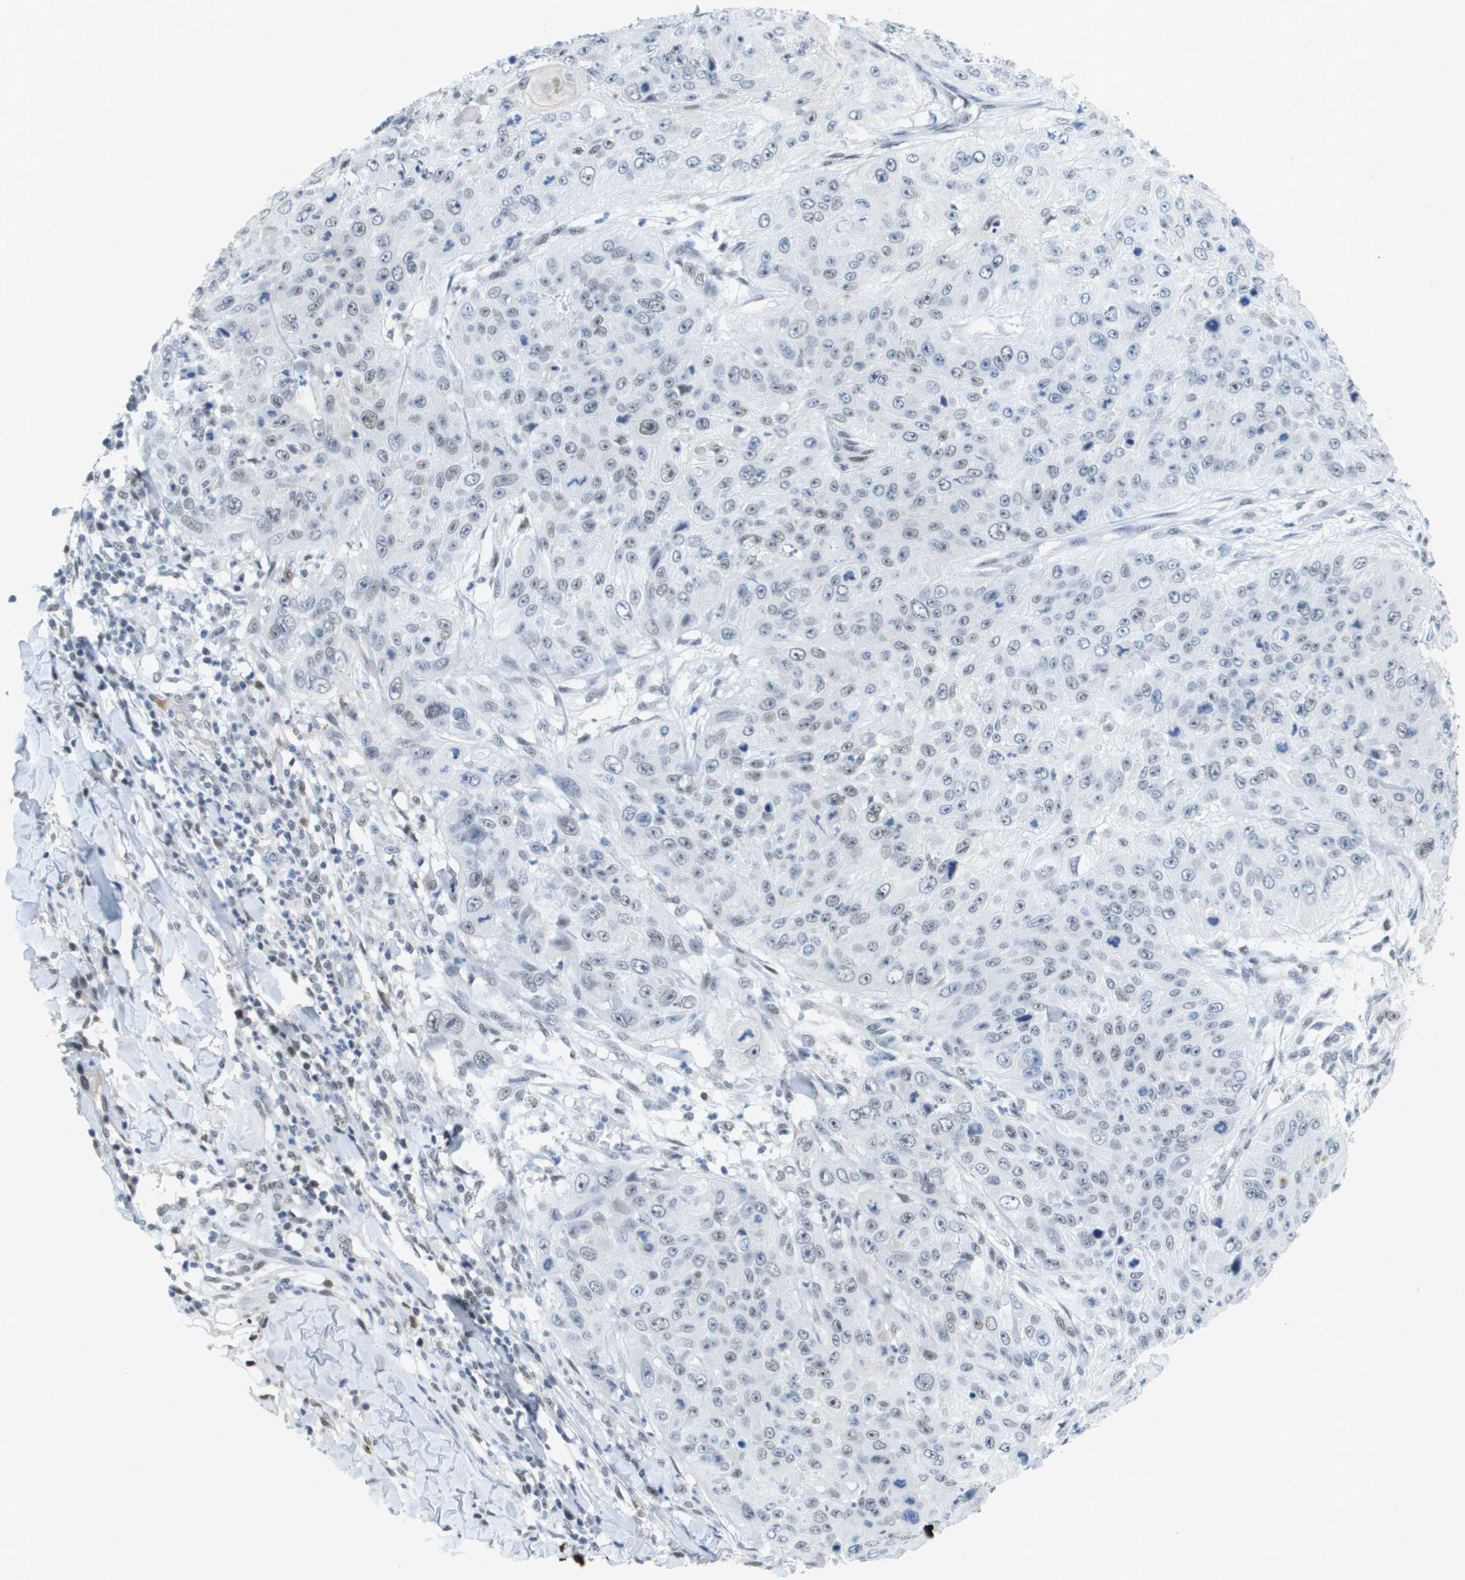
{"staining": {"intensity": "negative", "quantity": "none", "location": "none"}, "tissue": "skin cancer", "cell_type": "Tumor cells", "image_type": "cancer", "snomed": [{"axis": "morphology", "description": "Squamous cell carcinoma, NOS"}, {"axis": "topography", "description": "Skin"}], "caption": "Tumor cells are negative for protein expression in human skin squamous cell carcinoma. (DAB (3,3'-diaminobenzidine) IHC, high magnification).", "gene": "TP53RK", "patient": {"sex": "female", "age": 80}}